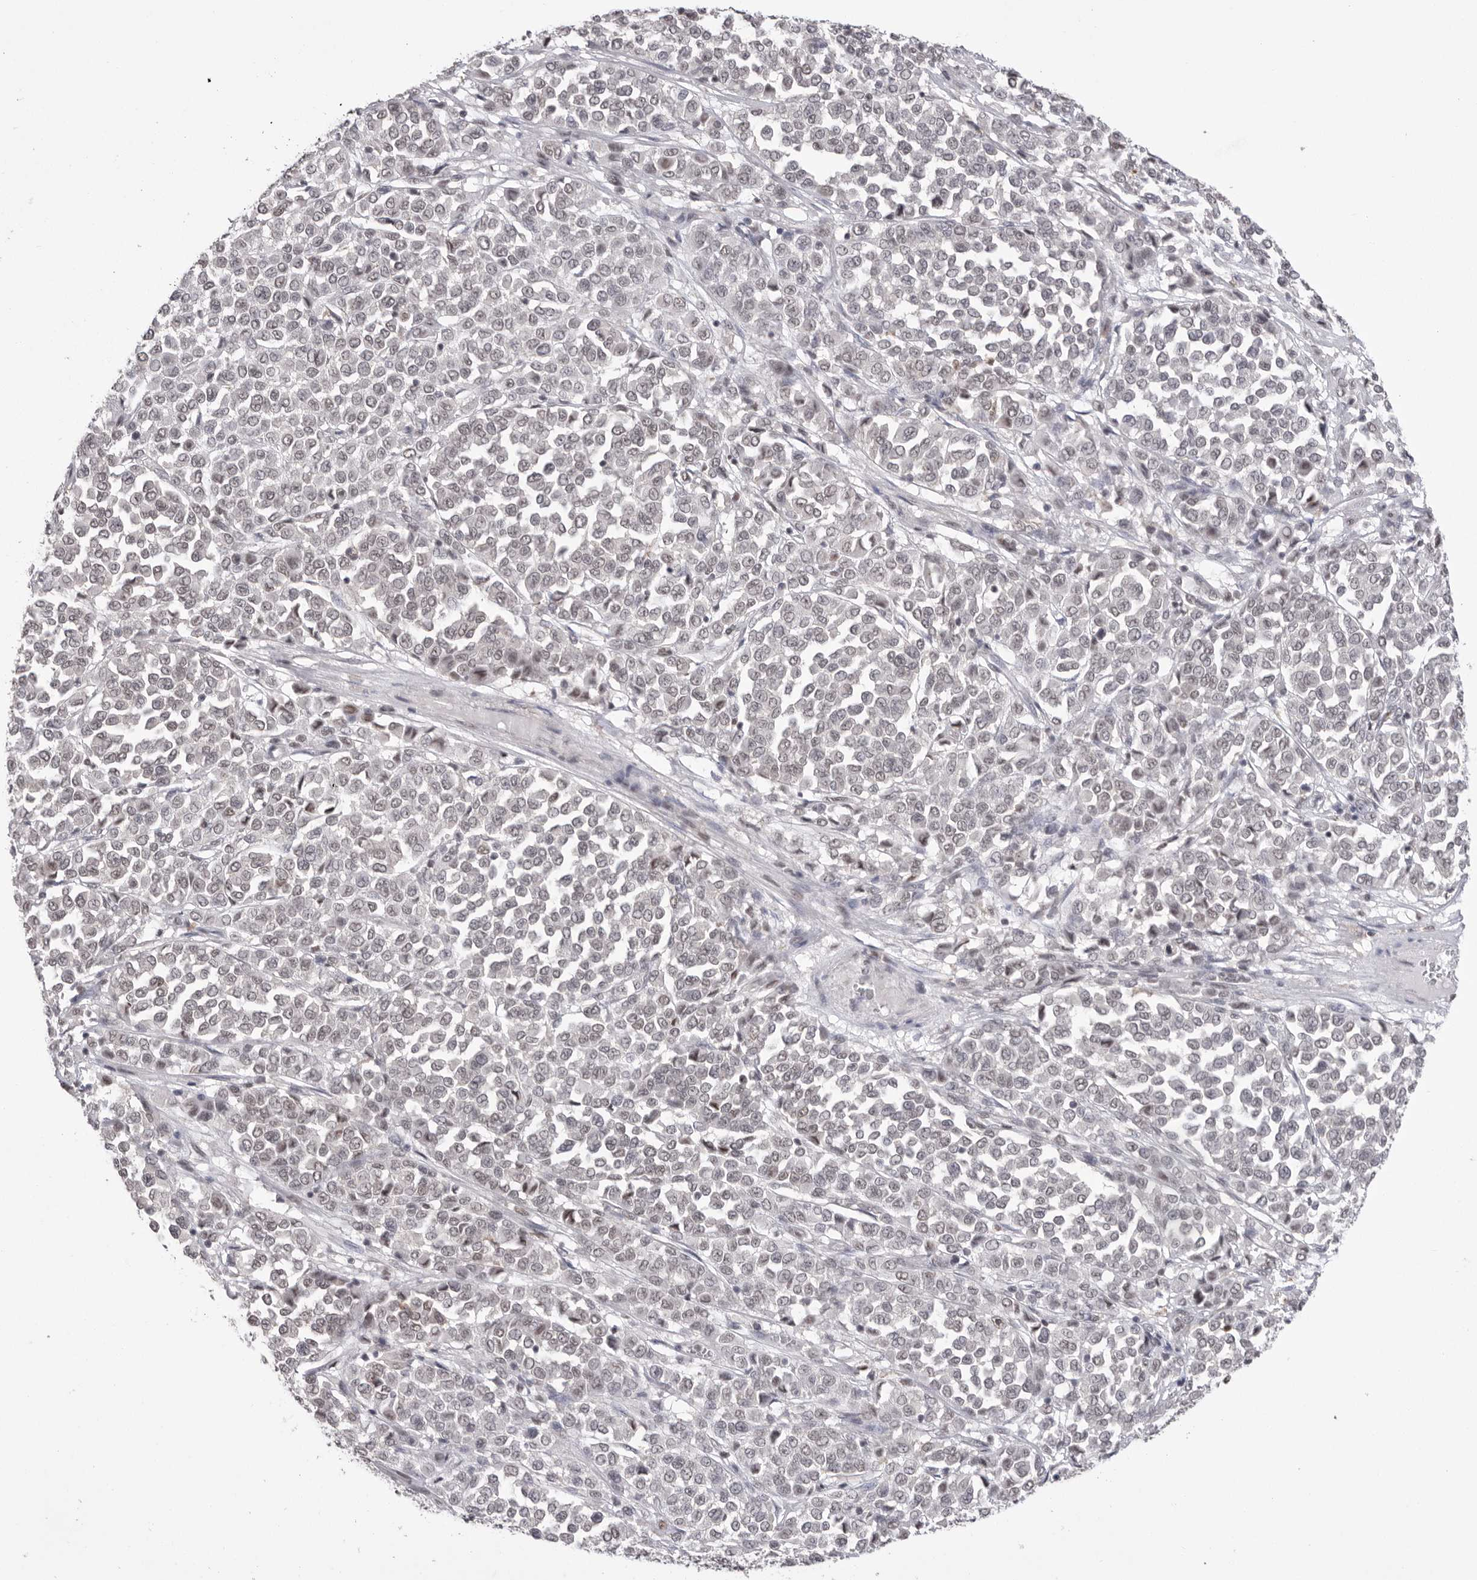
{"staining": {"intensity": "negative", "quantity": "none", "location": "none"}, "tissue": "melanoma", "cell_type": "Tumor cells", "image_type": "cancer", "snomed": [{"axis": "morphology", "description": "Malignant melanoma, Metastatic site"}, {"axis": "topography", "description": "Pancreas"}], "caption": "The histopathology image reveals no significant expression in tumor cells of malignant melanoma (metastatic site).", "gene": "BCLAF3", "patient": {"sex": "female", "age": 30}}